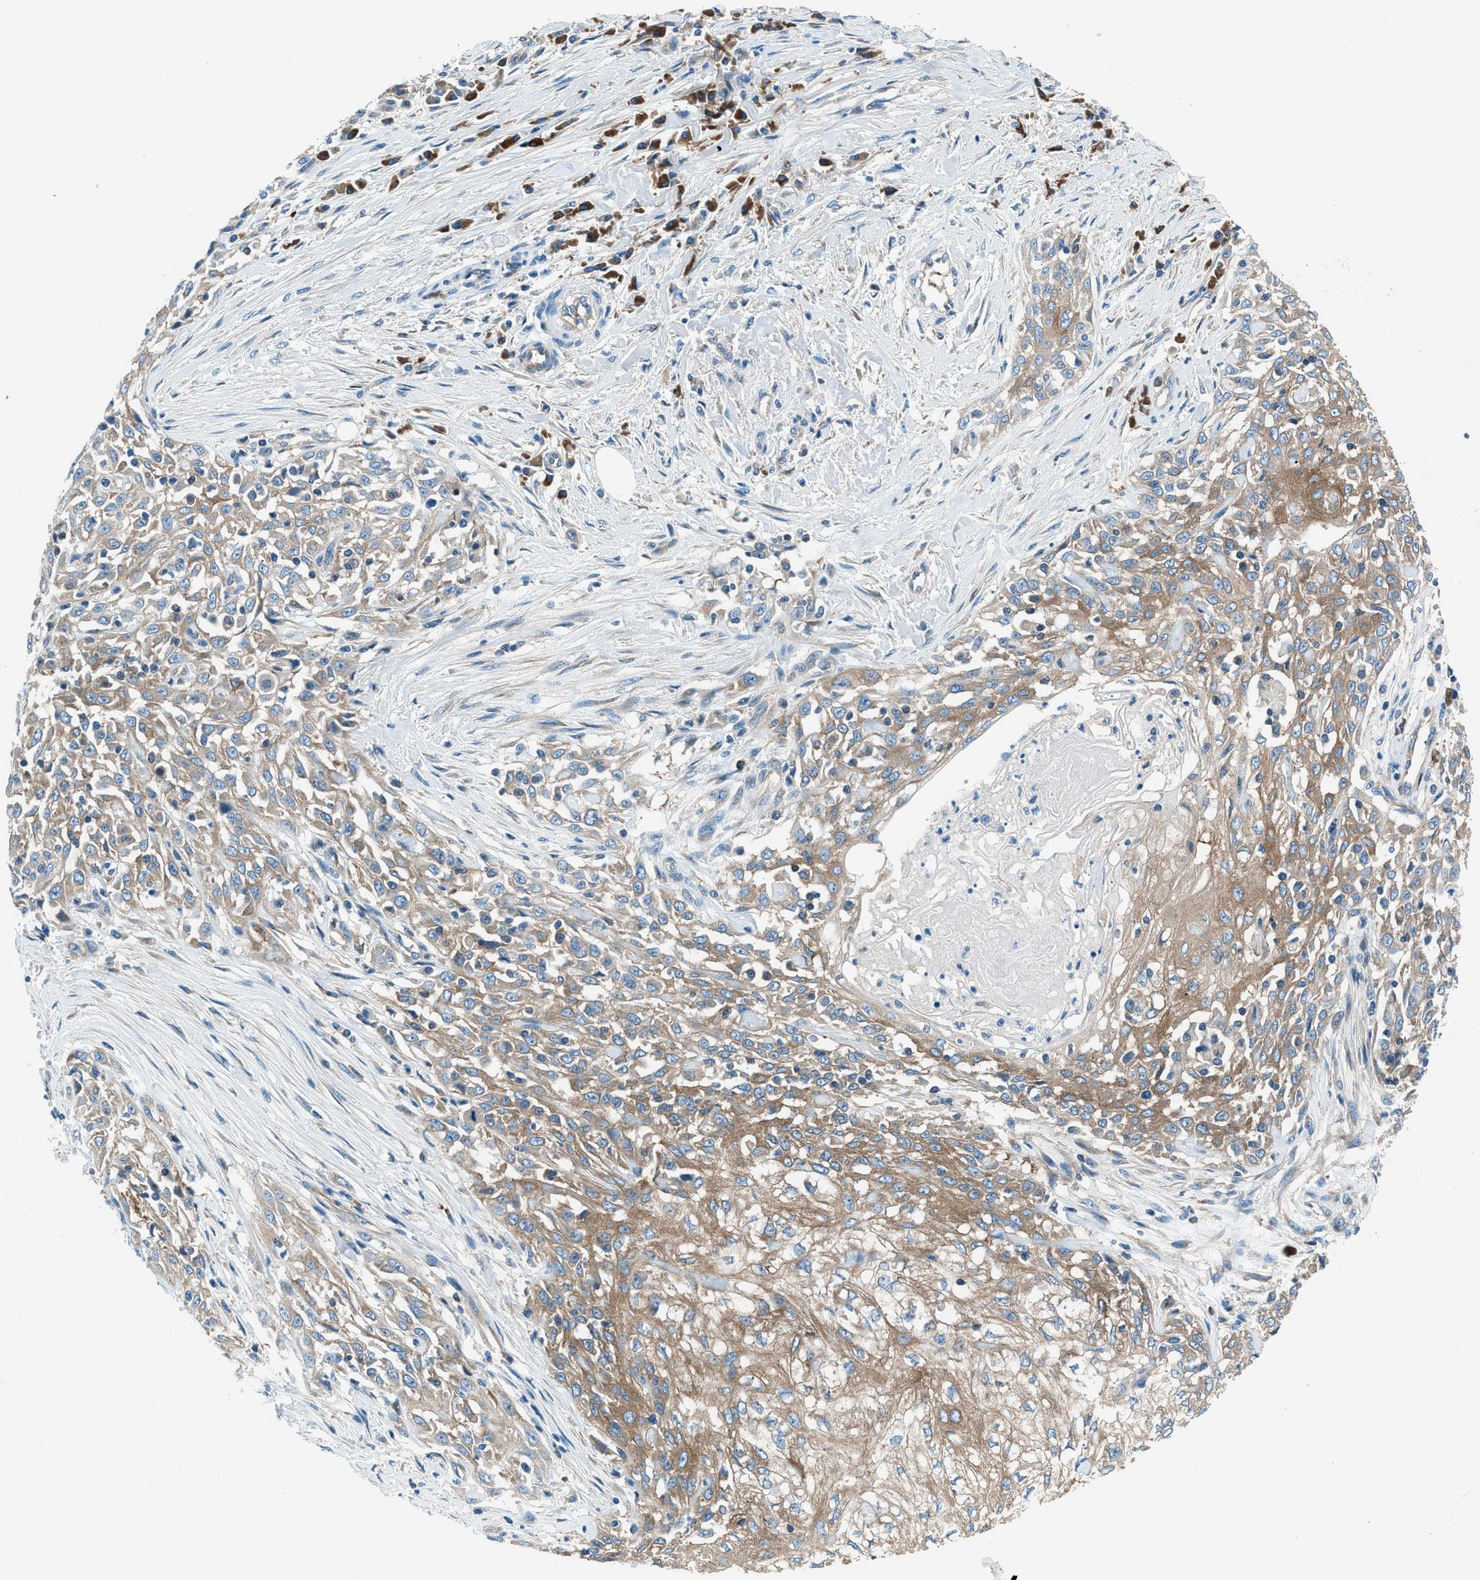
{"staining": {"intensity": "moderate", "quantity": ">75%", "location": "cytoplasmic/membranous"}, "tissue": "skin cancer", "cell_type": "Tumor cells", "image_type": "cancer", "snomed": [{"axis": "morphology", "description": "Squamous cell carcinoma, NOS"}, {"axis": "morphology", "description": "Squamous cell carcinoma, metastatic, NOS"}, {"axis": "topography", "description": "Skin"}, {"axis": "topography", "description": "Lymph node"}], "caption": "This histopathology image demonstrates IHC staining of skin cancer, with medium moderate cytoplasmic/membranous positivity in approximately >75% of tumor cells.", "gene": "SARS1", "patient": {"sex": "male", "age": 75}}